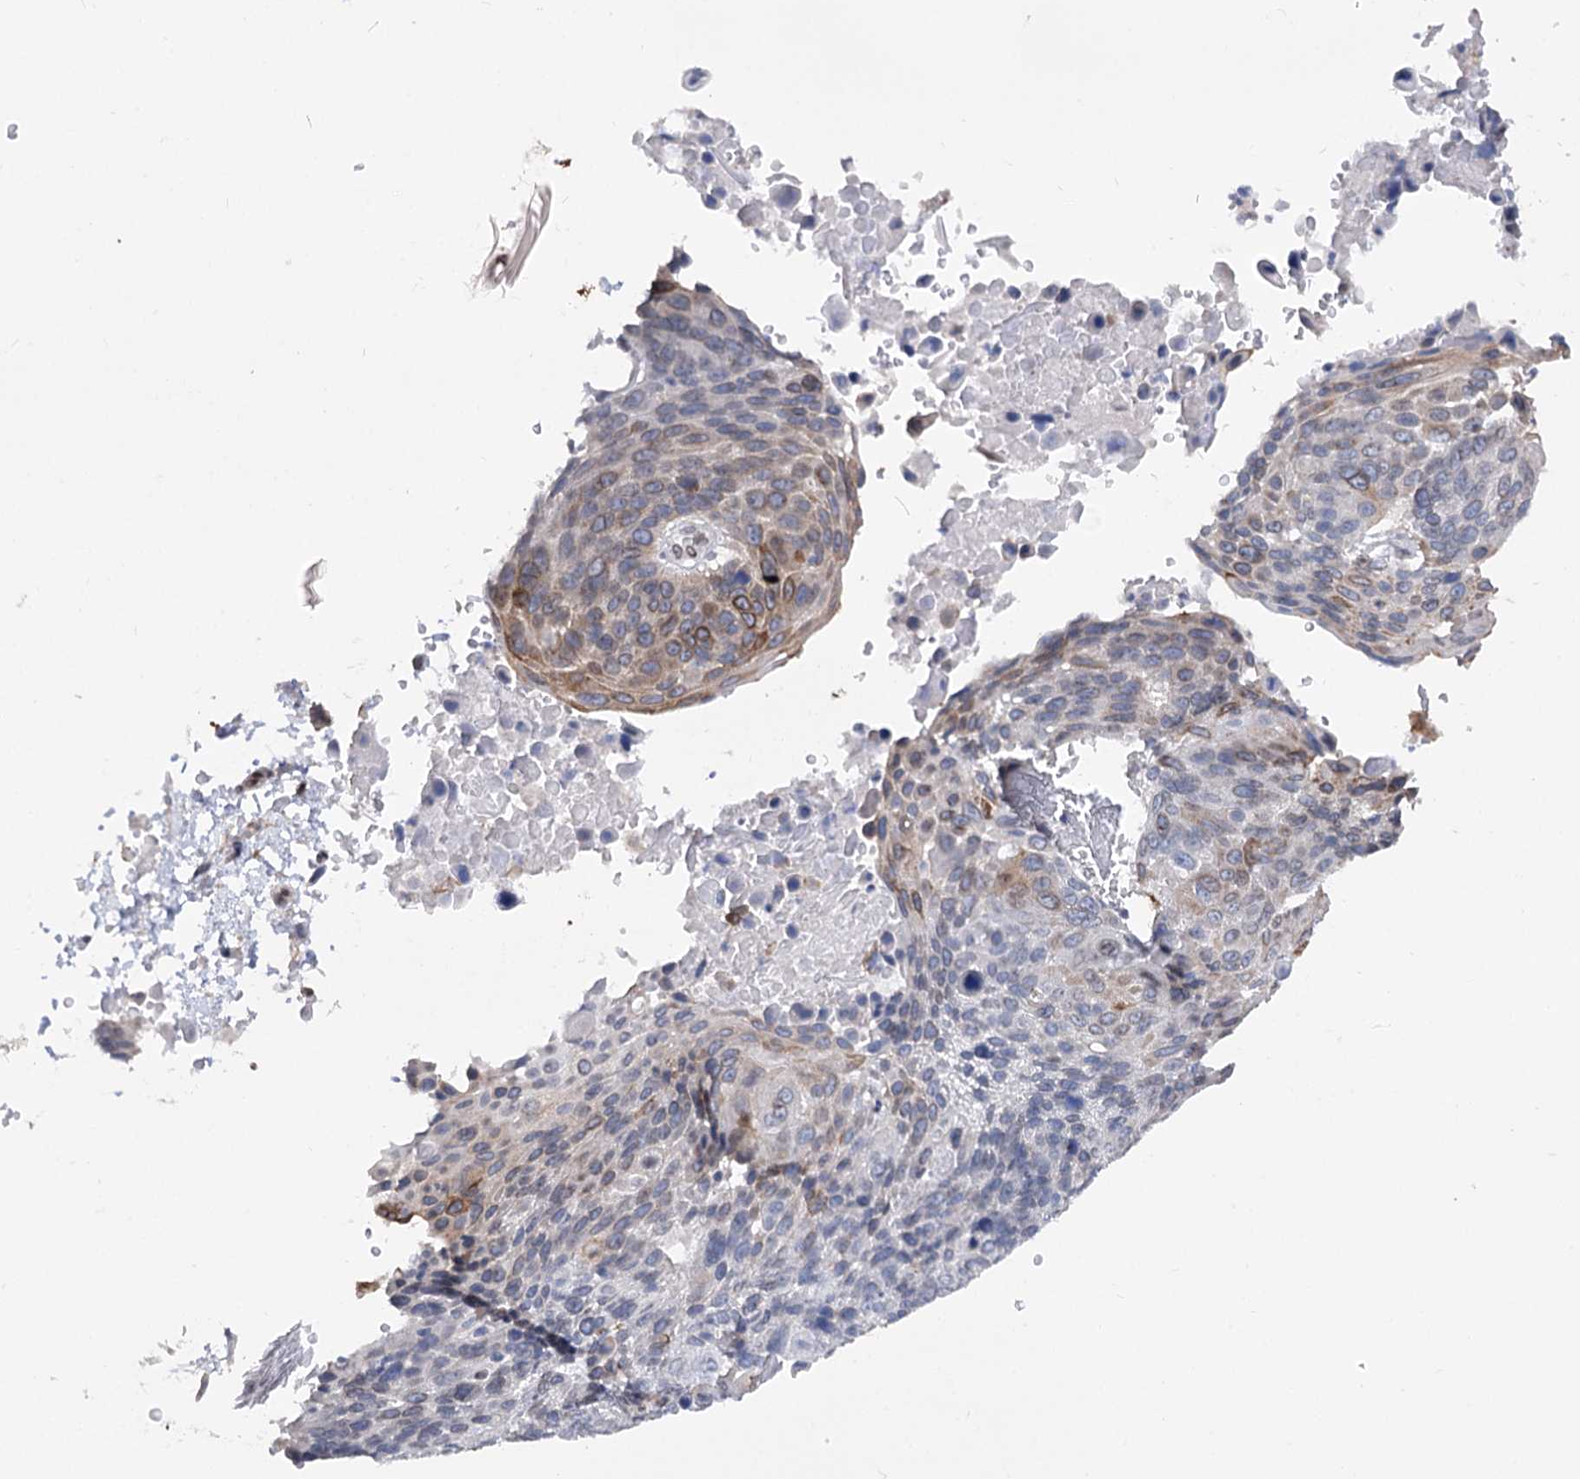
{"staining": {"intensity": "moderate", "quantity": "<25%", "location": "cytoplasmic/membranous"}, "tissue": "lung cancer", "cell_type": "Tumor cells", "image_type": "cancer", "snomed": [{"axis": "morphology", "description": "Squamous cell carcinoma, NOS"}, {"axis": "topography", "description": "Lung"}], "caption": "About <25% of tumor cells in human squamous cell carcinoma (lung) show moderate cytoplasmic/membranous protein expression as visualized by brown immunohistochemical staining.", "gene": "TMEM201", "patient": {"sex": "male", "age": 66}}